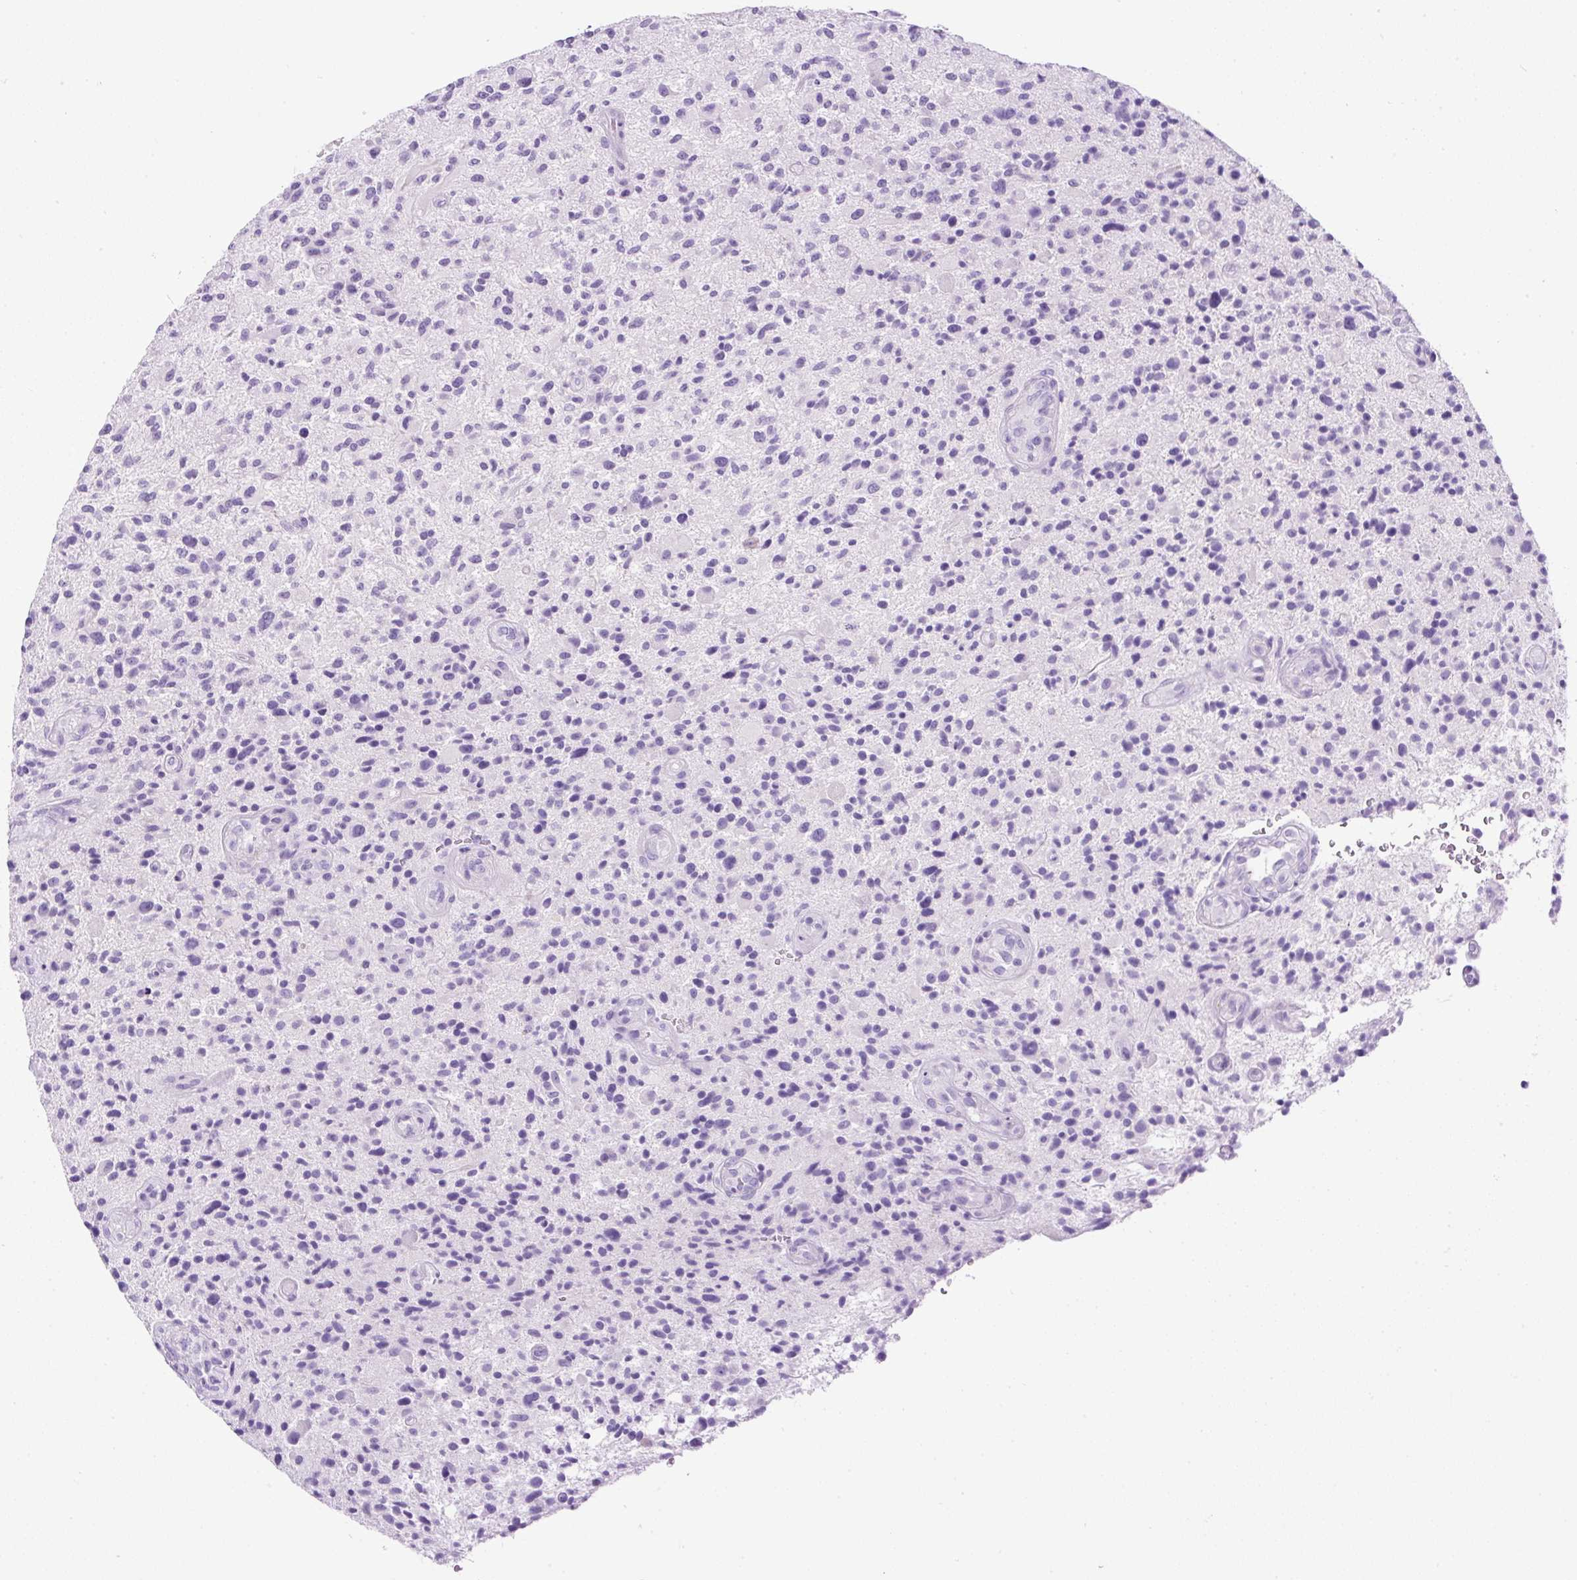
{"staining": {"intensity": "negative", "quantity": "none", "location": "none"}, "tissue": "glioma", "cell_type": "Tumor cells", "image_type": "cancer", "snomed": [{"axis": "morphology", "description": "Glioma, malignant, High grade"}, {"axis": "topography", "description": "Brain"}], "caption": "A high-resolution histopathology image shows immunohistochemistry (IHC) staining of malignant glioma (high-grade), which demonstrates no significant expression in tumor cells.", "gene": "PDIA2", "patient": {"sex": "male", "age": 47}}